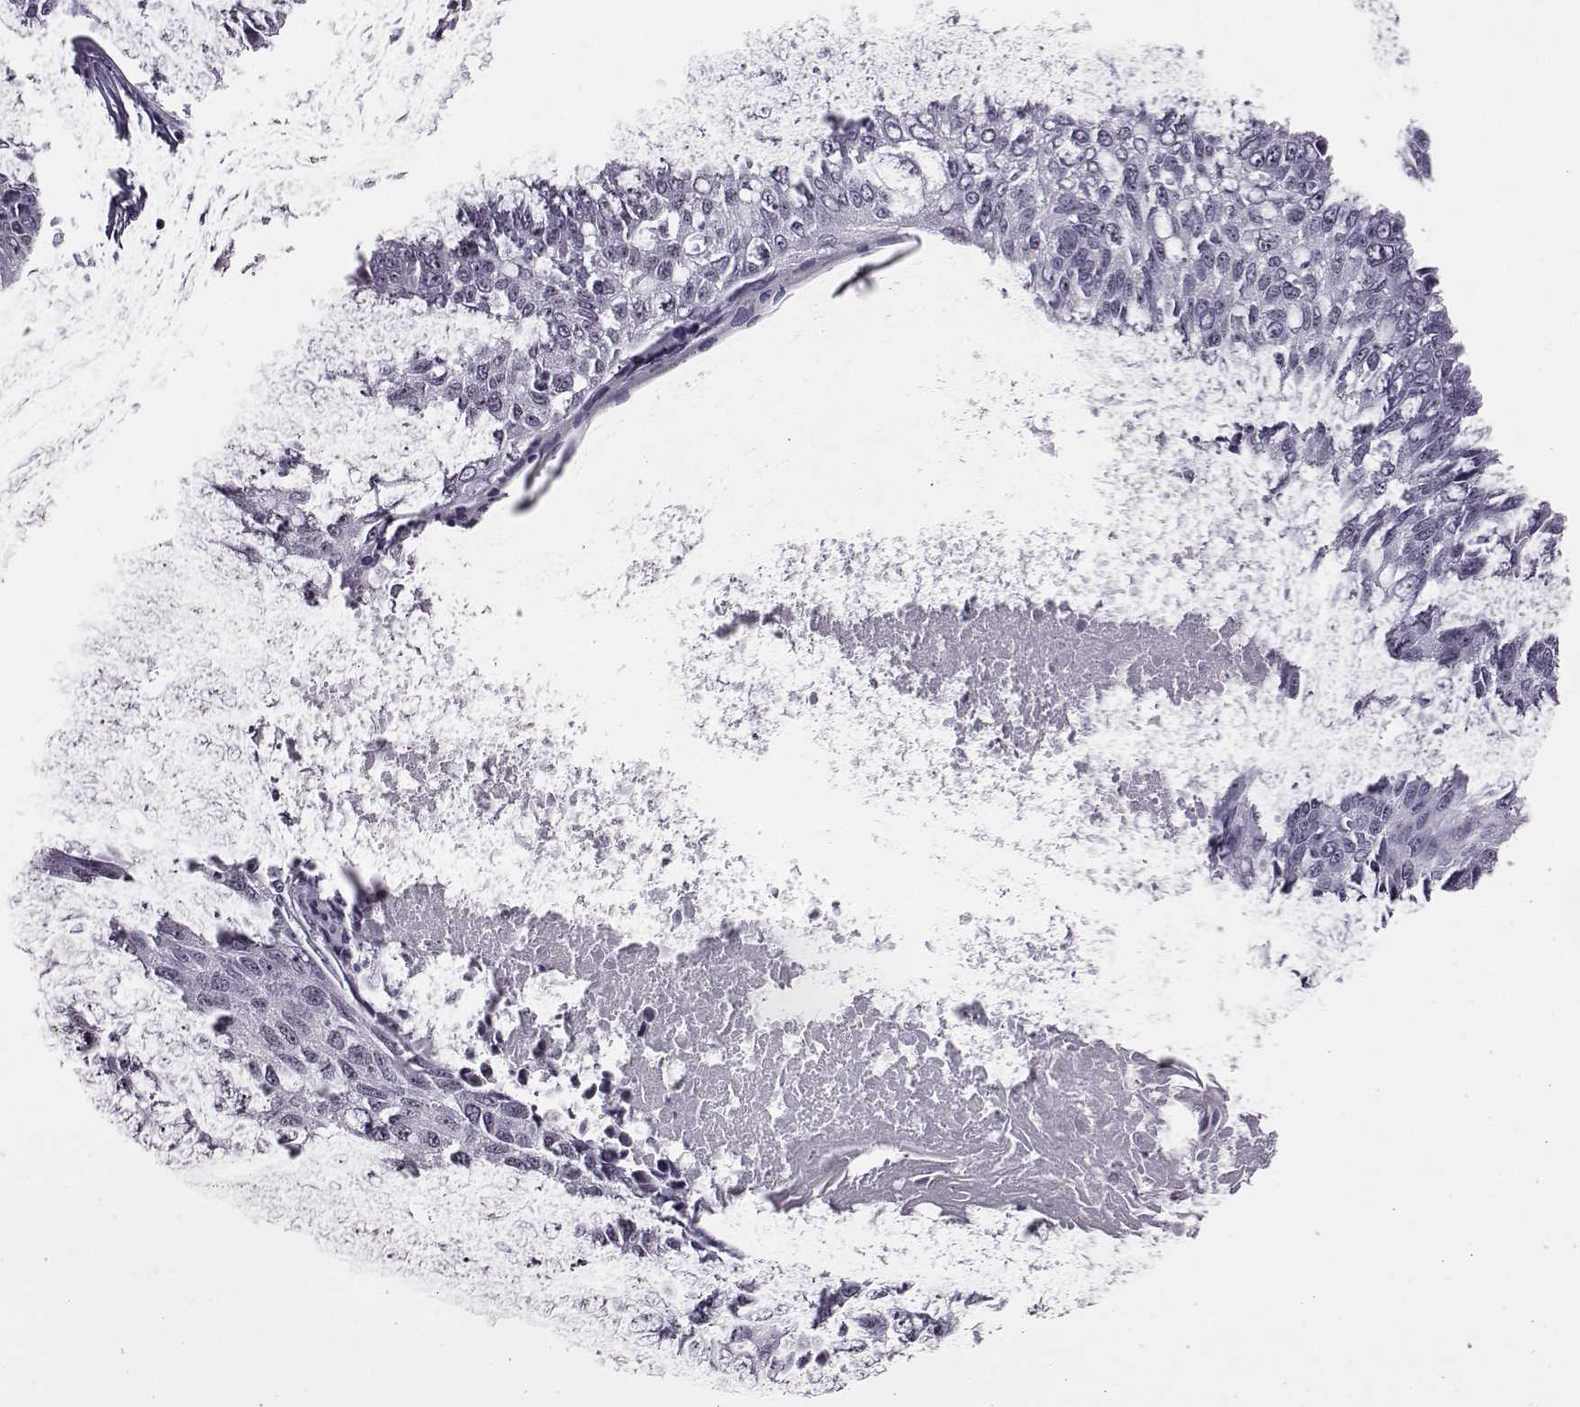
{"staining": {"intensity": "negative", "quantity": "none", "location": "none"}, "tissue": "lung cancer", "cell_type": "Tumor cells", "image_type": "cancer", "snomed": [{"axis": "morphology", "description": "Squamous cell carcinoma, NOS"}, {"axis": "topography", "description": "Lung"}], "caption": "Protein analysis of lung cancer displays no significant expression in tumor cells.", "gene": "ADGRG2", "patient": {"sex": "male", "age": 73}}